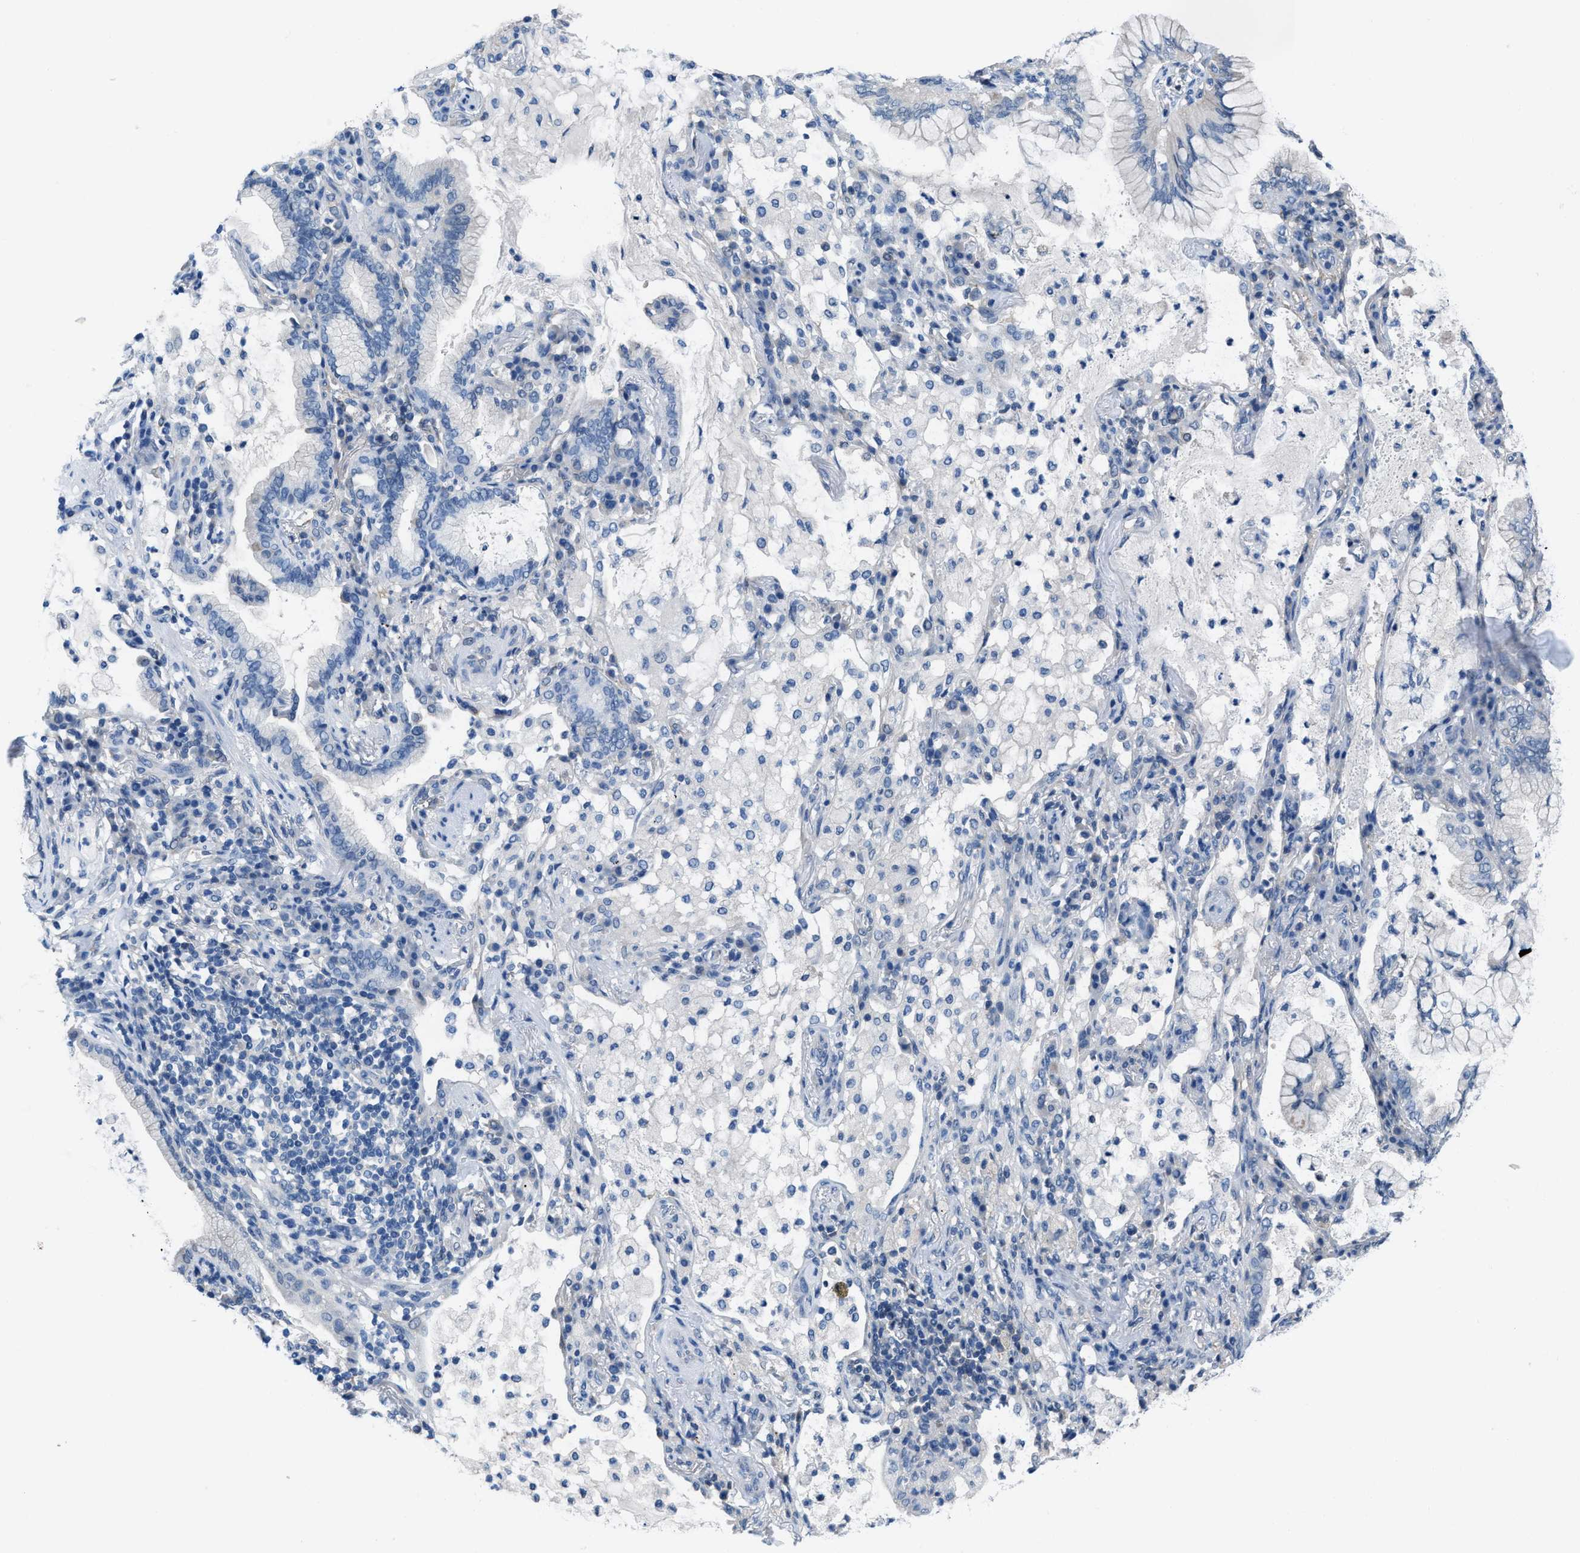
{"staining": {"intensity": "negative", "quantity": "none", "location": "none"}, "tissue": "lung cancer", "cell_type": "Tumor cells", "image_type": "cancer", "snomed": [{"axis": "morphology", "description": "Adenocarcinoma, NOS"}, {"axis": "topography", "description": "Lung"}], "caption": "There is no significant staining in tumor cells of lung cancer (adenocarcinoma). Nuclei are stained in blue.", "gene": "NUDT5", "patient": {"sex": "female", "age": 70}}